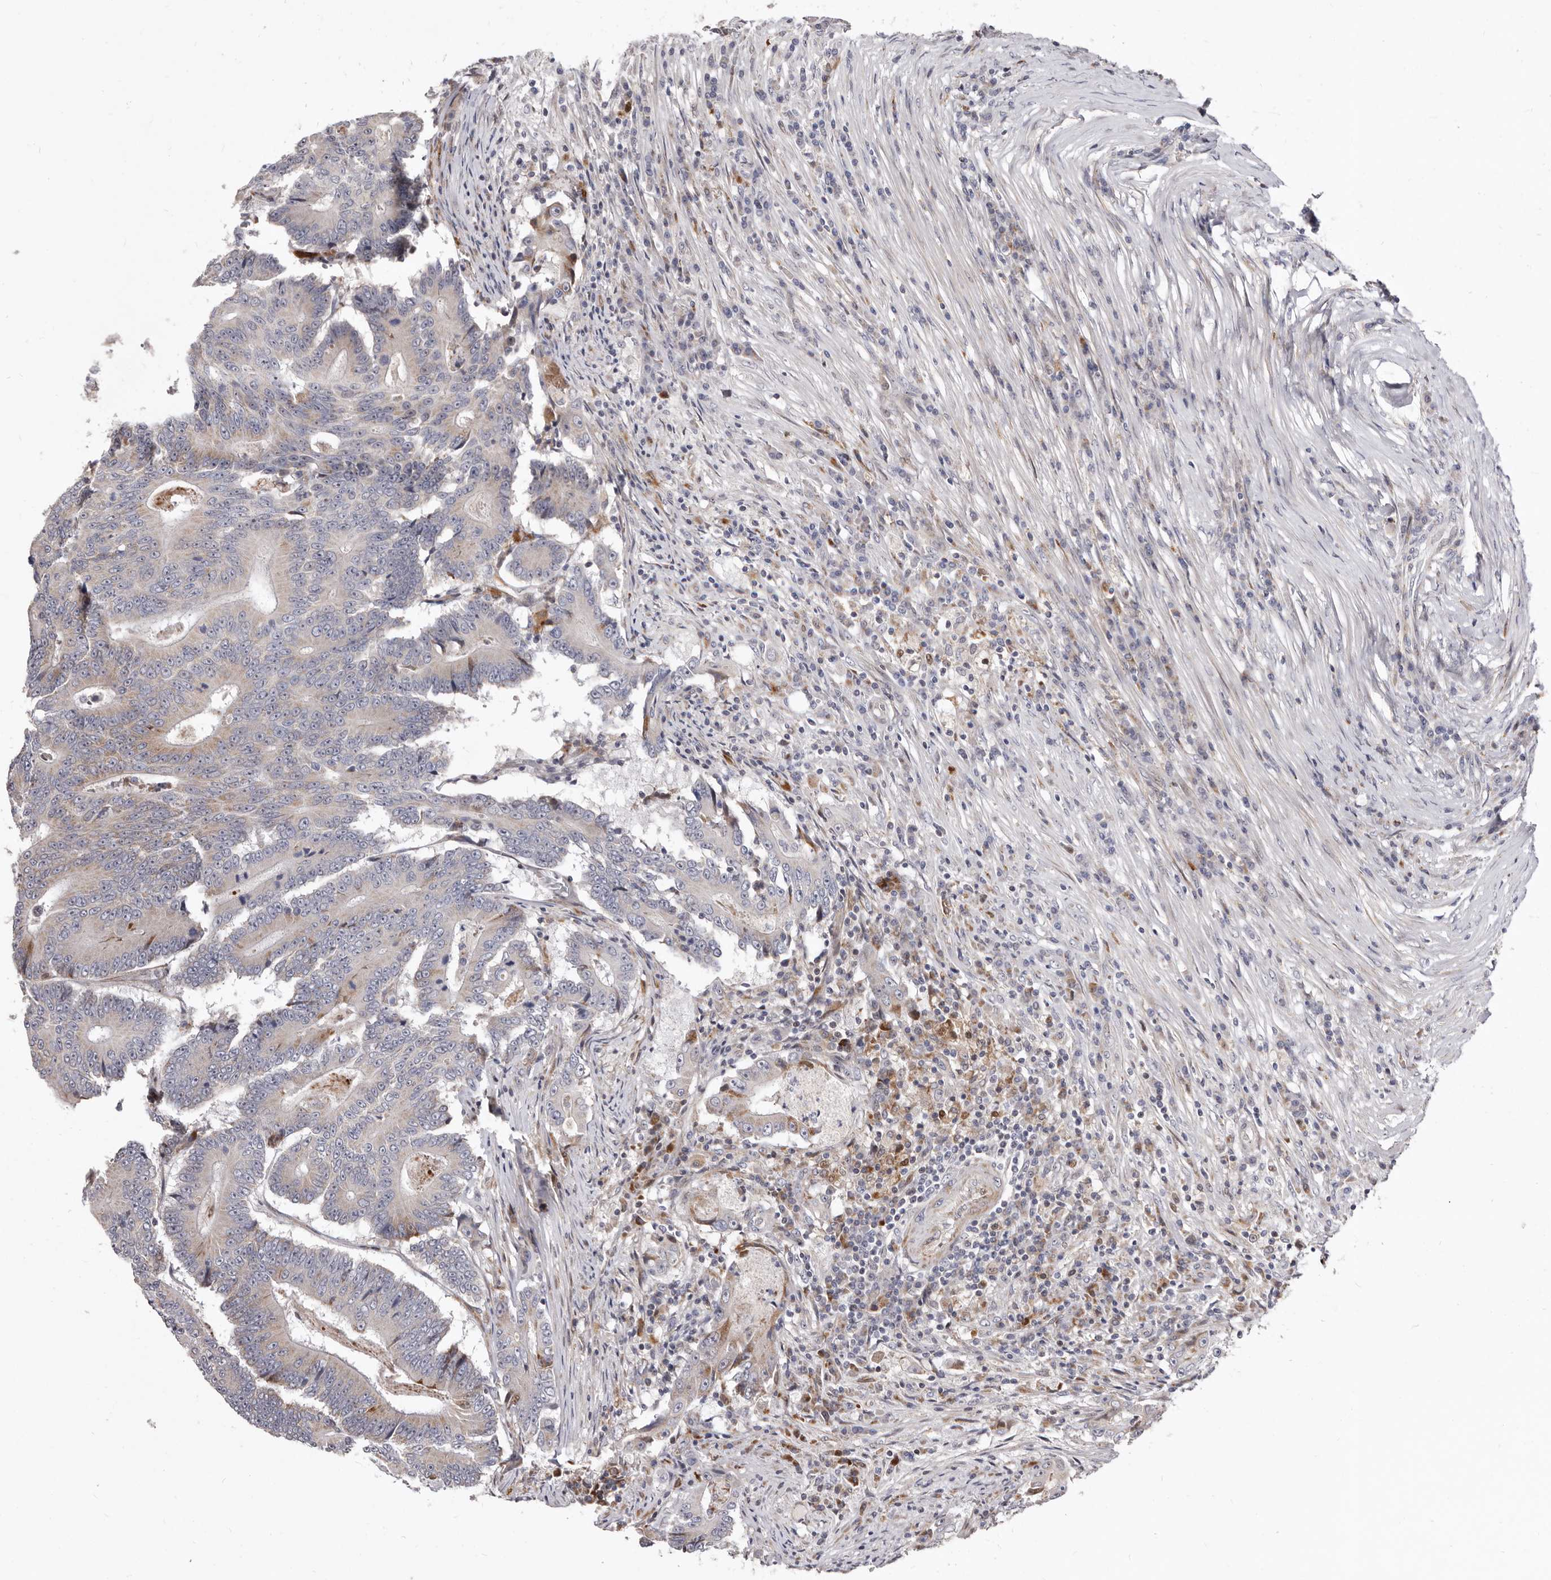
{"staining": {"intensity": "weak", "quantity": "<25%", "location": "cytoplasmic/membranous"}, "tissue": "colorectal cancer", "cell_type": "Tumor cells", "image_type": "cancer", "snomed": [{"axis": "morphology", "description": "Adenocarcinoma, NOS"}, {"axis": "topography", "description": "Colon"}], "caption": "High power microscopy photomicrograph of an IHC photomicrograph of colorectal cancer, revealing no significant expression in tumor cells. The staining was performed using DAB (3,3'-diaminobenzidine) to visualize the protein expression in brown, while the nuclei were stained in blue with hematoxylin (Magnification: 20x).", "gene": "NUBPL", "patient": {"sex": "male", "age": 83}}